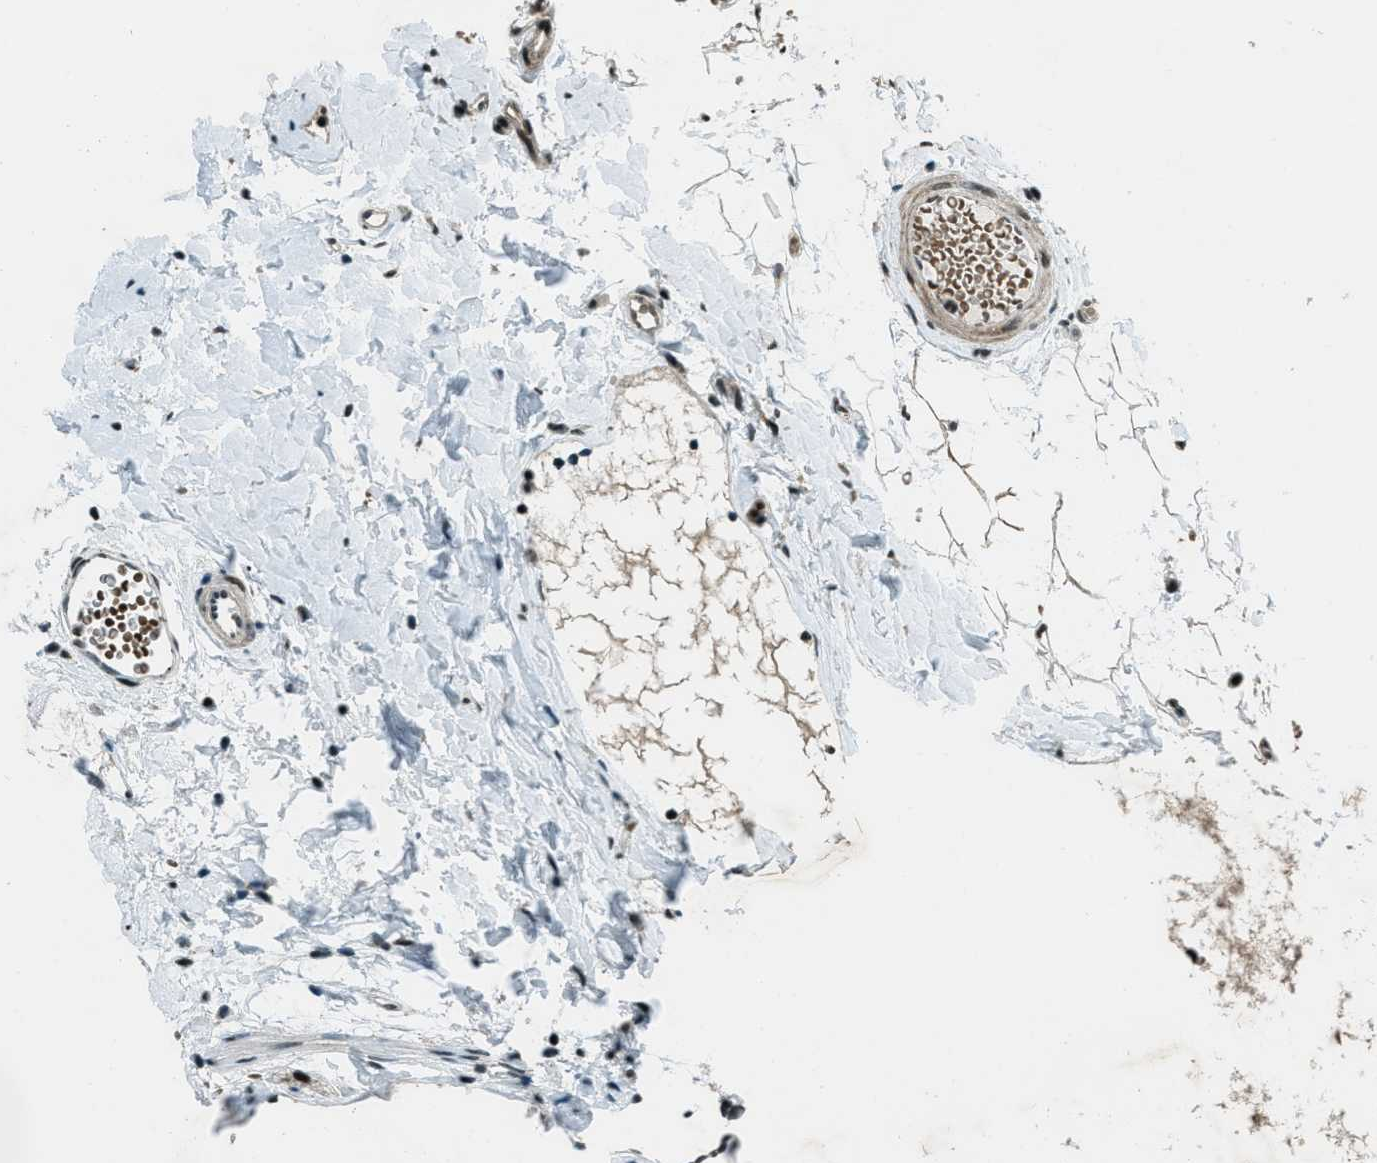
{"staining": {"intensity": "strong", "quantity": "<25%", "location": "cytoplasmic/membranous,nuclear"}, "tissue": "appendix", "cell_type": "Glandular cells", "image_type": "normal", "snomed": [{"axis": "morphology", "description": "Normal tissue, NOS"}, {"axis": "topography", "description": "Appendix"}], "caption": "A brown stain labels strong cytoplasmic/membranous,nuclear positivity of a protein in glandular cells of normal human appendix.", "gene": "TARDBP", "patient": {"sex": "female", "age": 20}}